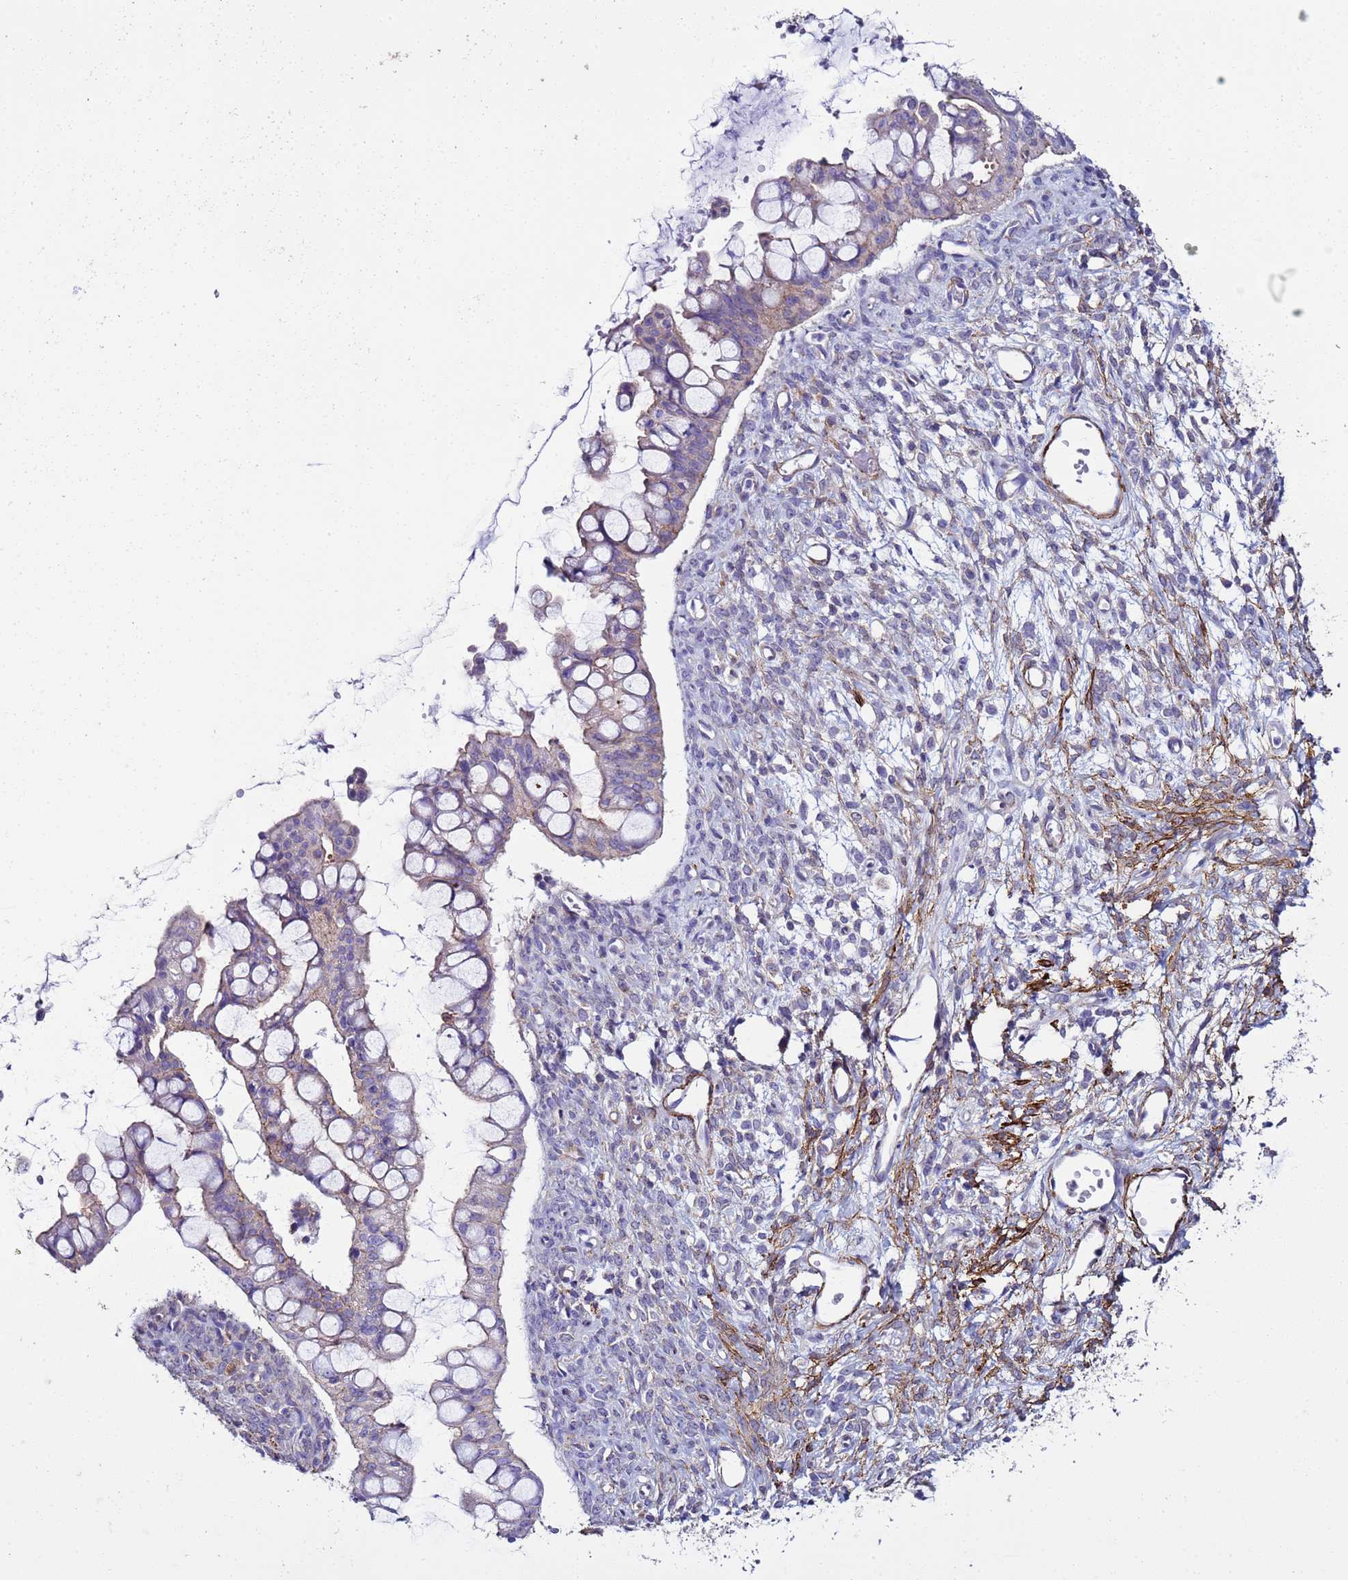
{"staining": {"intensity": "negative", "quantity": "none", "location": "none"}, "tissue": "ovarian cancer", "cell_type": "Tumor cells", "image_type": "cancer", "snomed": [{"axis": "morphology", "description": "Cystadenocarcinoma, mucinous, NOS"}, {"axis": "topography", "description": "Ovary"}], "caption": "High magnification brightfield microscopy of ovarian cancer stained with DAB (brown) and counterstained with hematoxylin (blue): tumor cells show no significant positivity. (Stains: DAB (3,3'-diaminobenzidine) immunohistochemistry (IHC) with hematoxylin counter stain, Microscopy: brightfield microscopy at high magnification).", "gene": "RABL2B", "patient": {"sex": "female", "age": 73}}